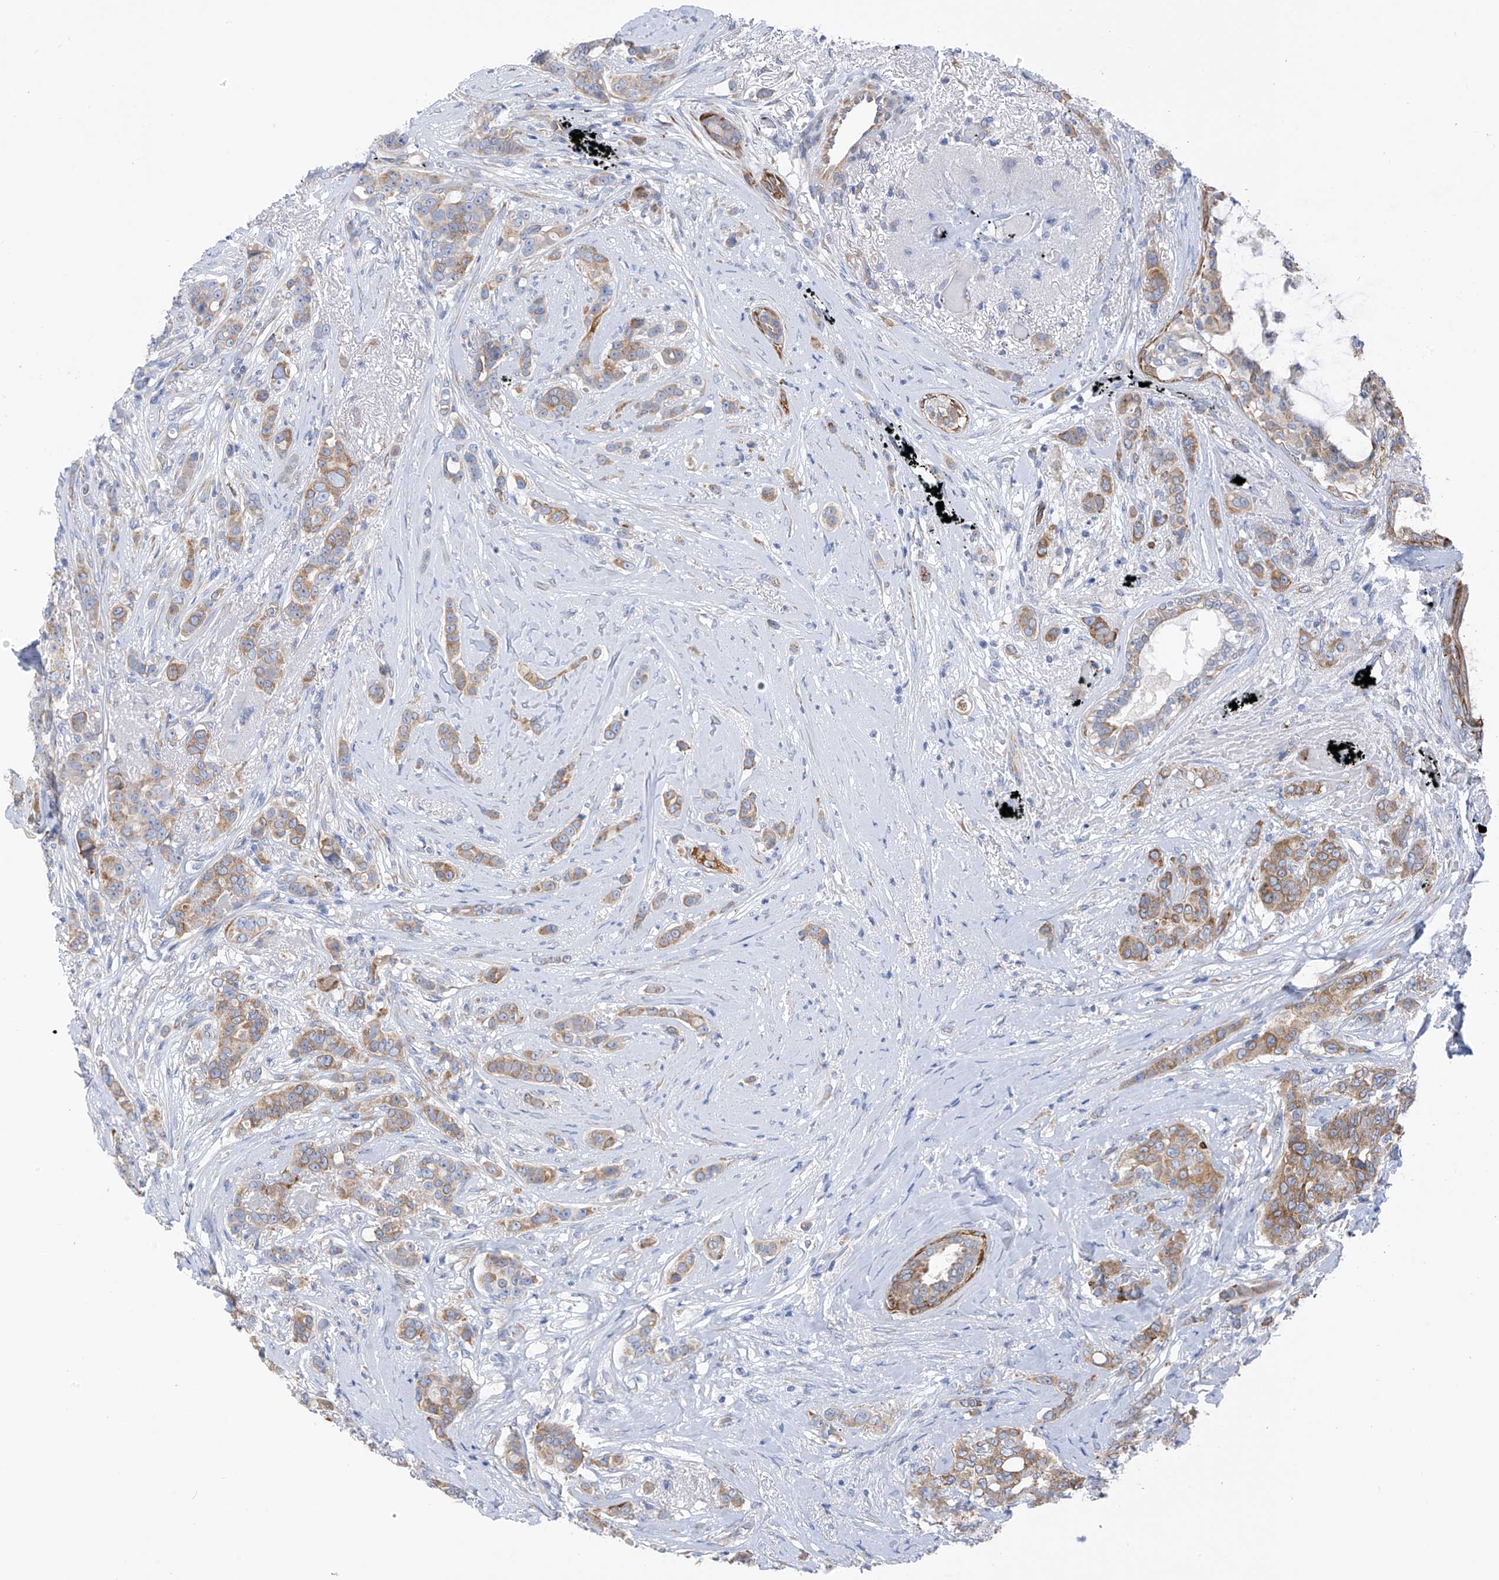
{"staining": {"intensity": "moderate", "quantity": ">75%", "location": "cytoplasmic/membranous"}, "tissue": "breast cancer", "cell_type": "Tumor cells", "image_type": "cancer", "snomed": [{"axis": "morphology", "description": "Lobular carcinoma"}, {"axis": "topography", "description": "Breast"}], "caption": "Immunohistochemical staining of breast cancer (lobular carcinoma) reveals moderate cytoplasmic/membranous protein staining in approximately >75% of tumor cells.", "gene": "RCN2", "patient": {"sex": "female", "age": 51}}